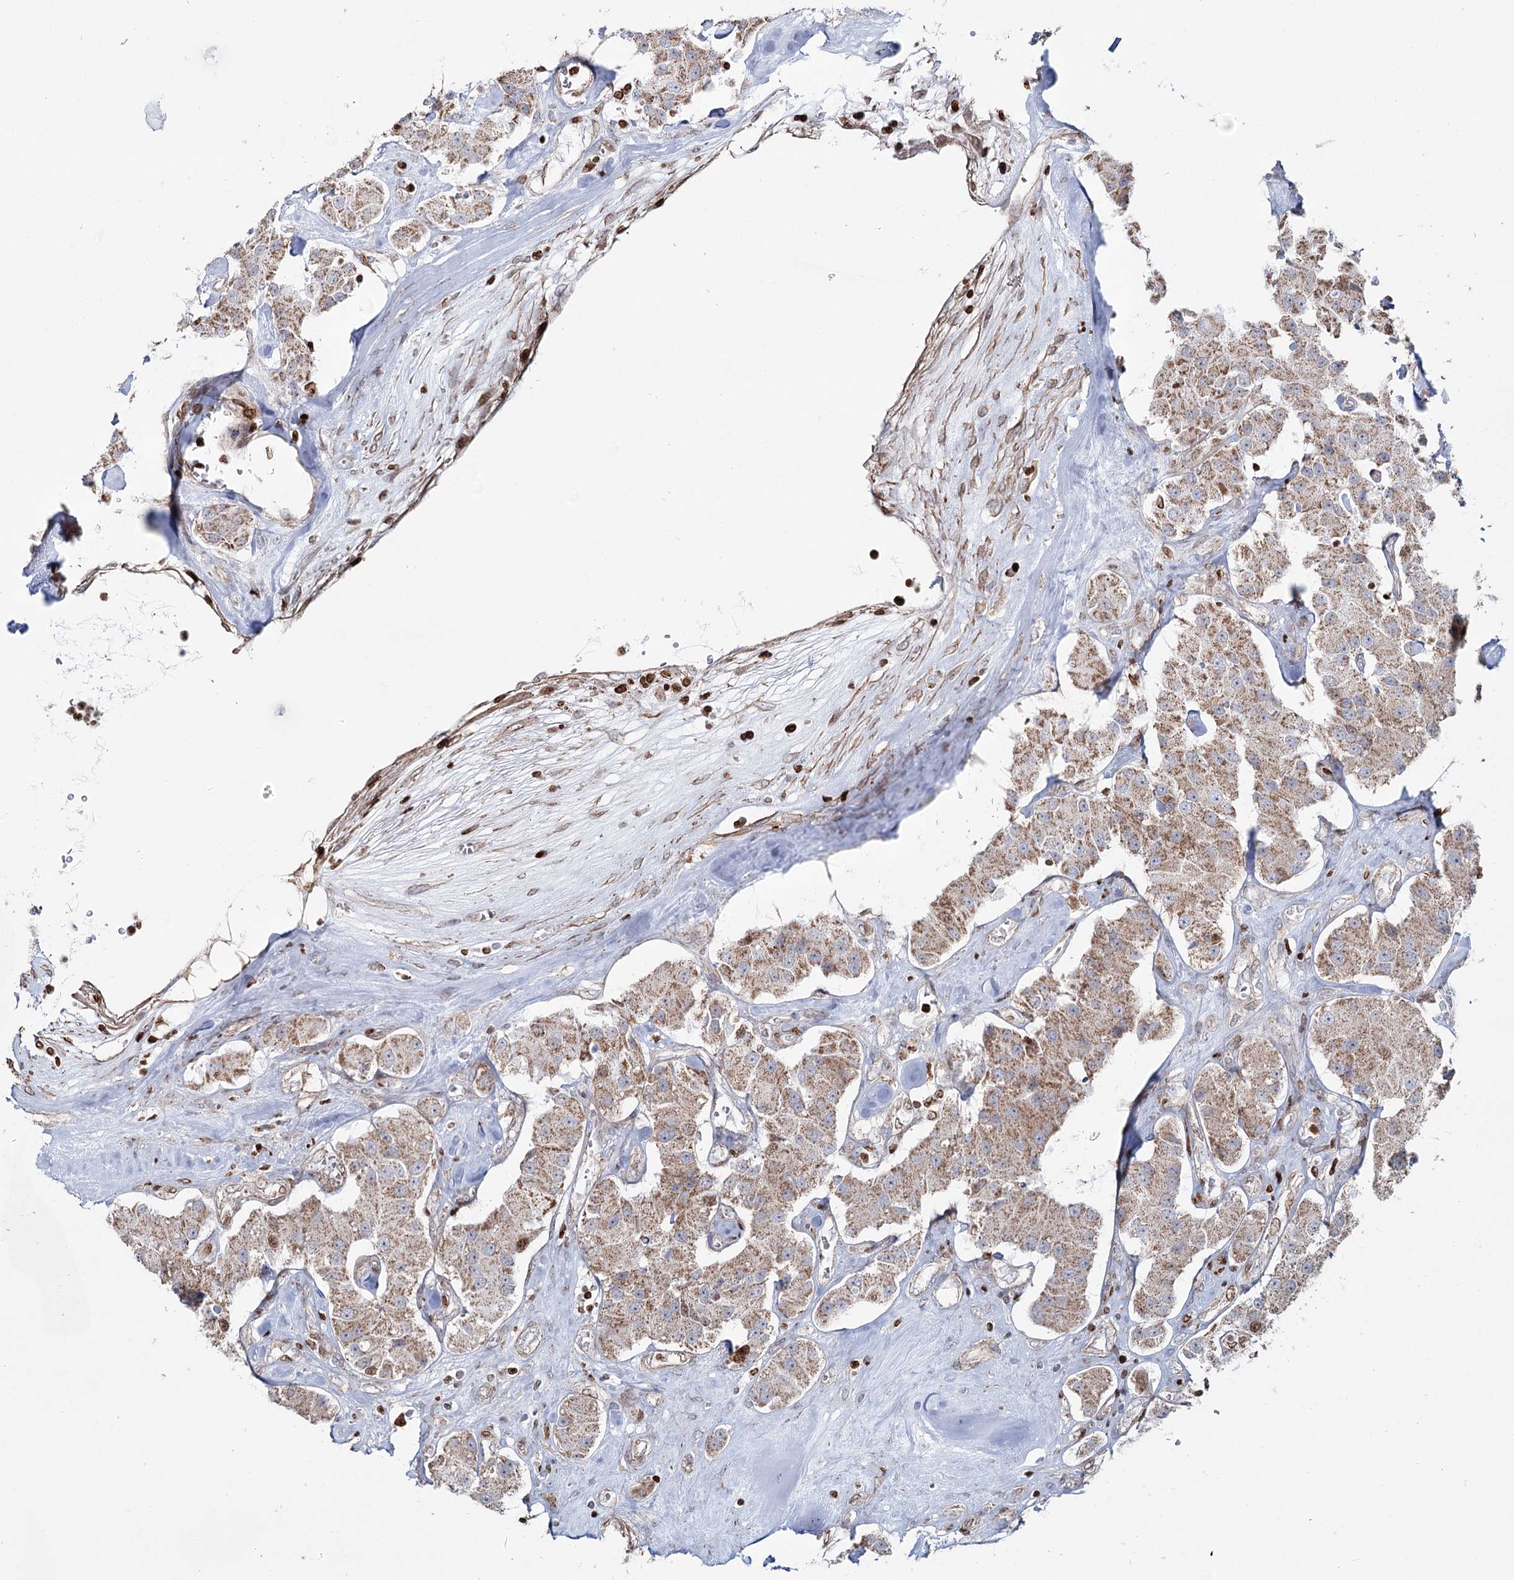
{"staining": {"intensity": "moderate", "quantity": ">75%", "location": "cytoplasmic/membranous"}, "tissue": "carcinoid", "cell_type": "Tumor cells", "image_type": "cancer", "snomed": [{"axis": "morphology", "description": "Carcinoid, malignant, NOS"}, {"axis": "topography", "description": "Pancreas"}], "caption": "Protein expression analysis of carcinoid exhibits moderate cytoplasmic/membranous expression in about >75% of tumor cells.", "gene": "PDHX", "patient": {"sex": "male", "age": 41}}